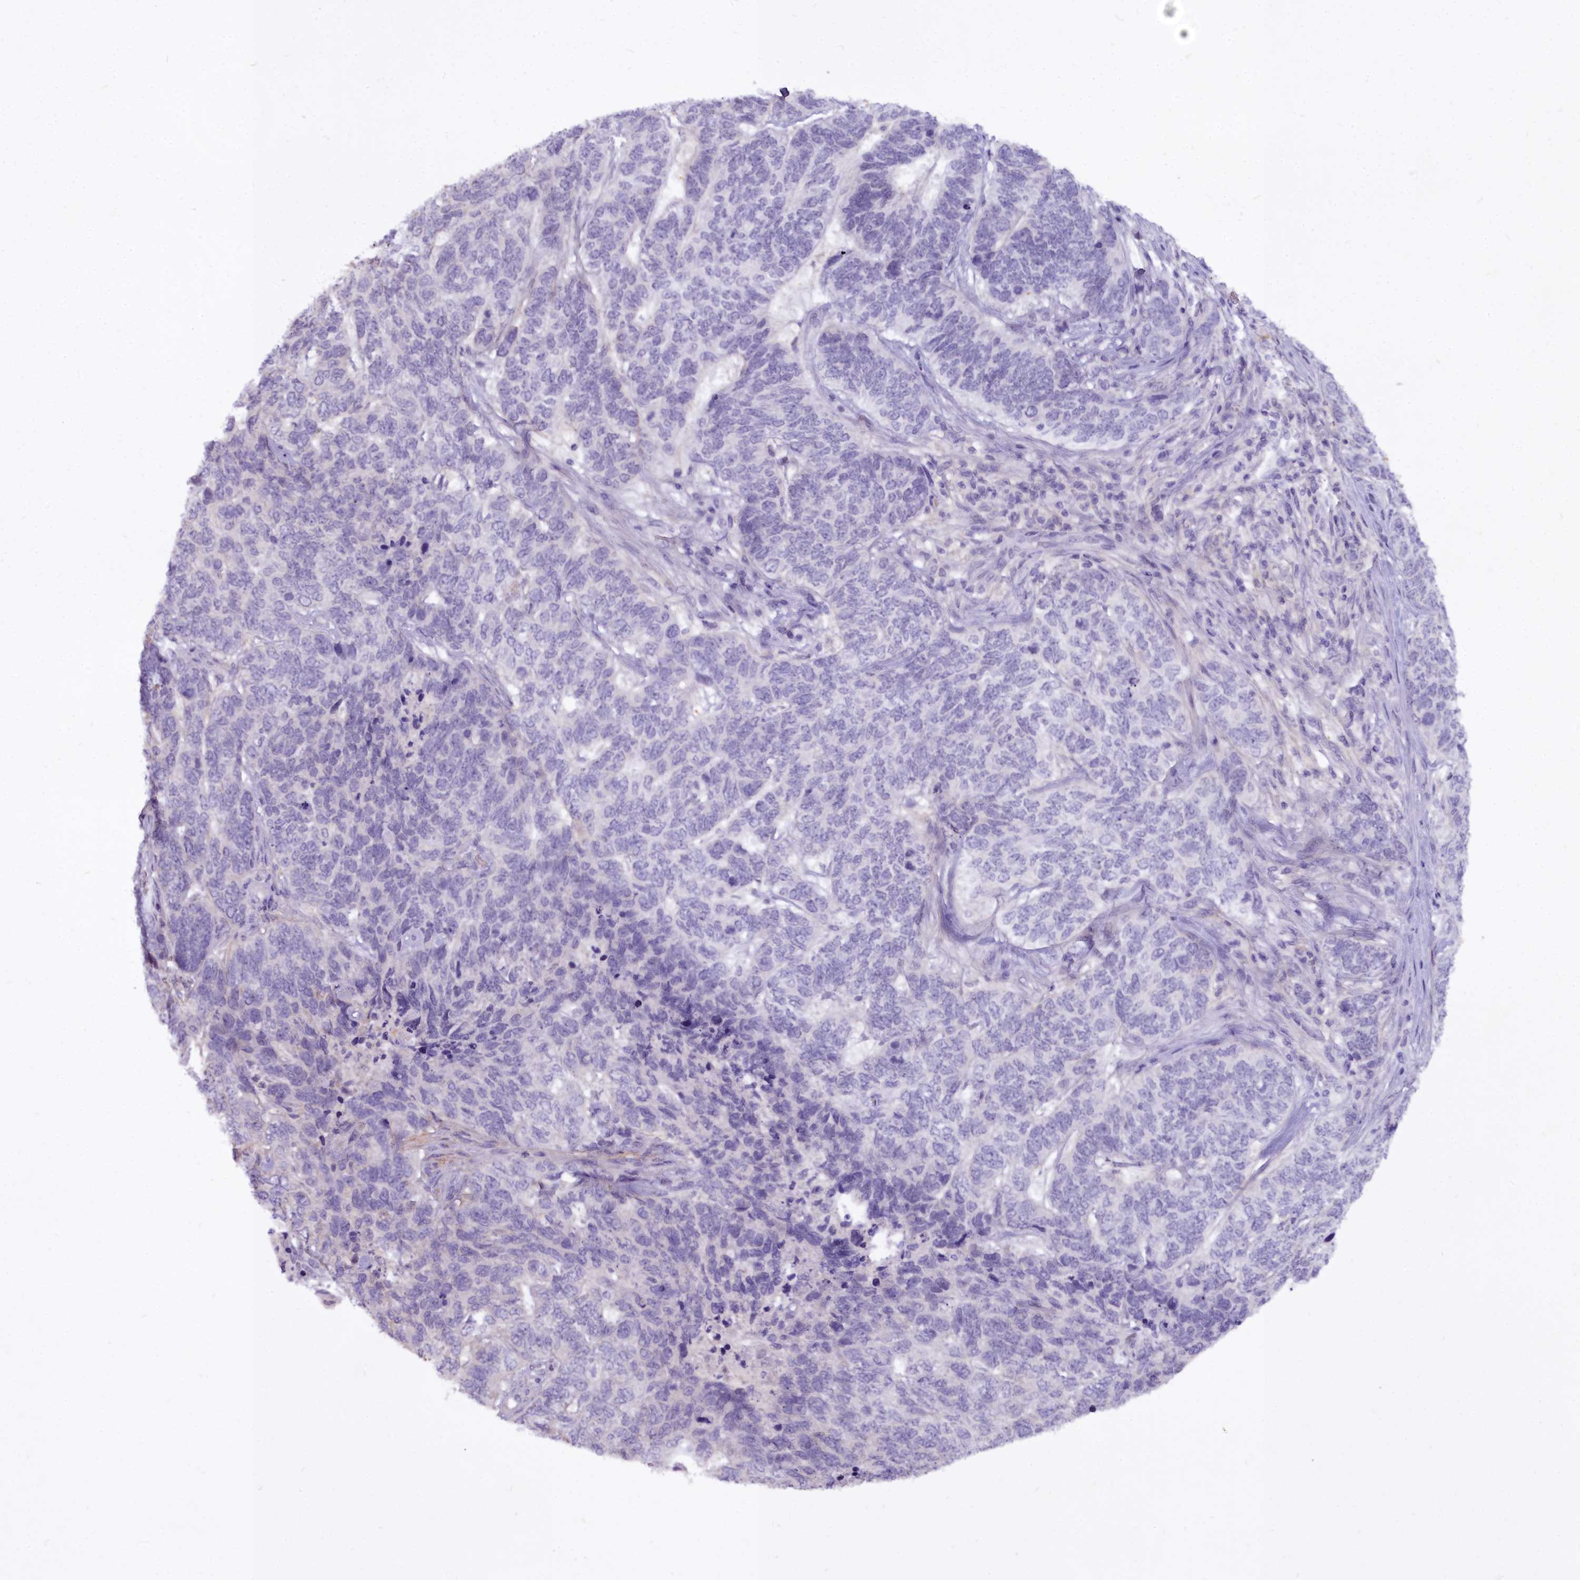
{"staining": {"intensity": "negative", "quantity": "none", "location": "none"}, "tissue": "skin cancer", "cell_type": "Tumor cells", "image_type": "cancer", "snomed": [{"axis": "morphology", "description": "Basal cell carcinoma"}, {"axis": "topography", "description": "Skin"}], "caption": "Immunohistochemistry of skin cancer exhibits no positivity in tumor cells.", "gene": "OSTN", "patient": {"sex": "female", "age": 65}}